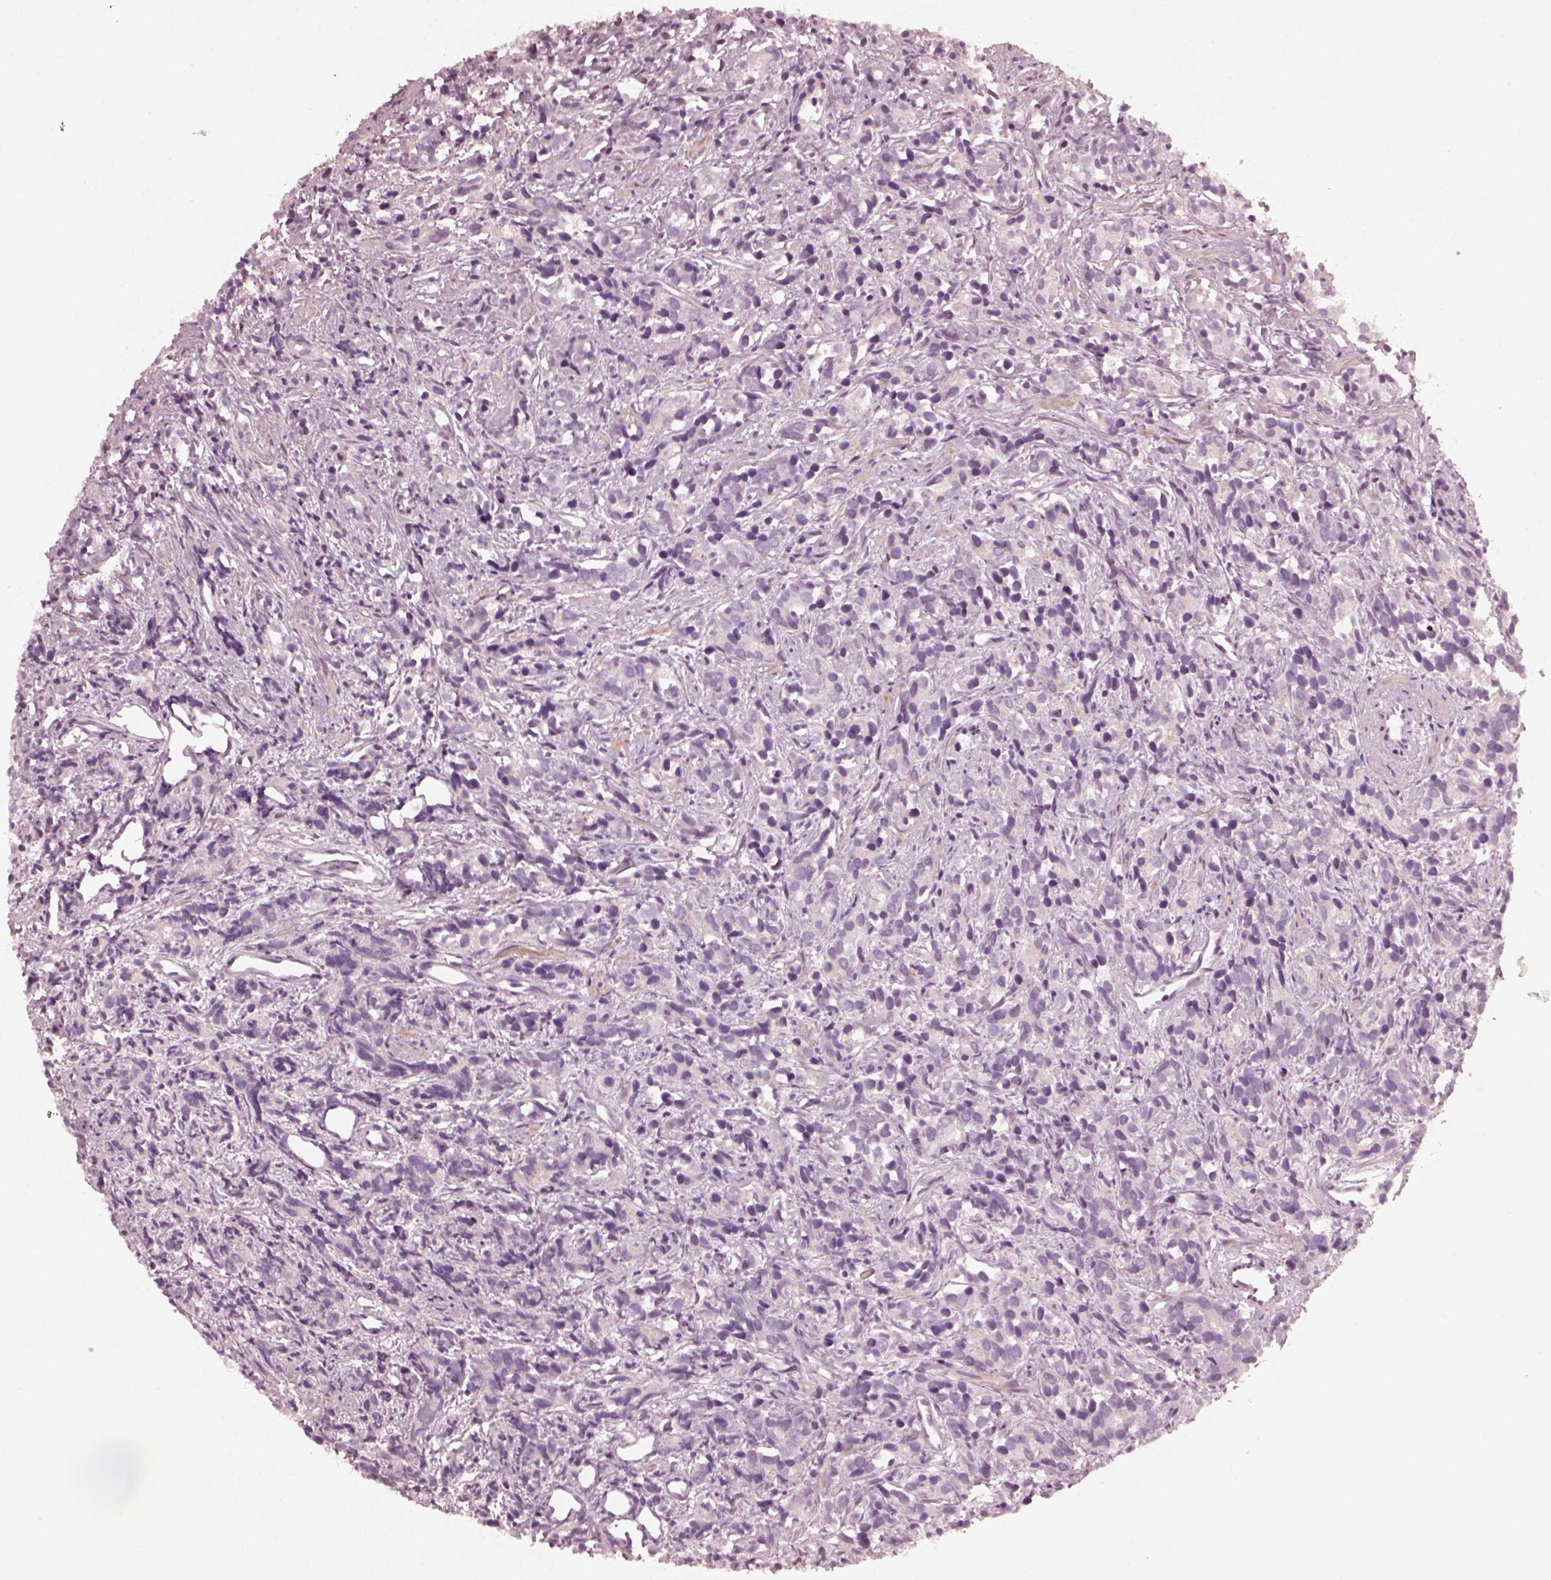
{"staining": {"intensity": "negative", "quantity": "none", "location": "none"}, "tissue": "prostate cancer", "cell_type": "Tumor cells", "image_type": "cancer", "snomed": [{"axis": "morphology", "description": "Adenocarcinoma, High grade"}, {"axis": "topography", "description": "Prostate"}], "caption": "Immunohistochemistry image of prostate cancer stained for a protein (brown), which displays no staining in tumor cells.", "gene": "CCDC170", "patient": {"sex": "male", "age": 84}}